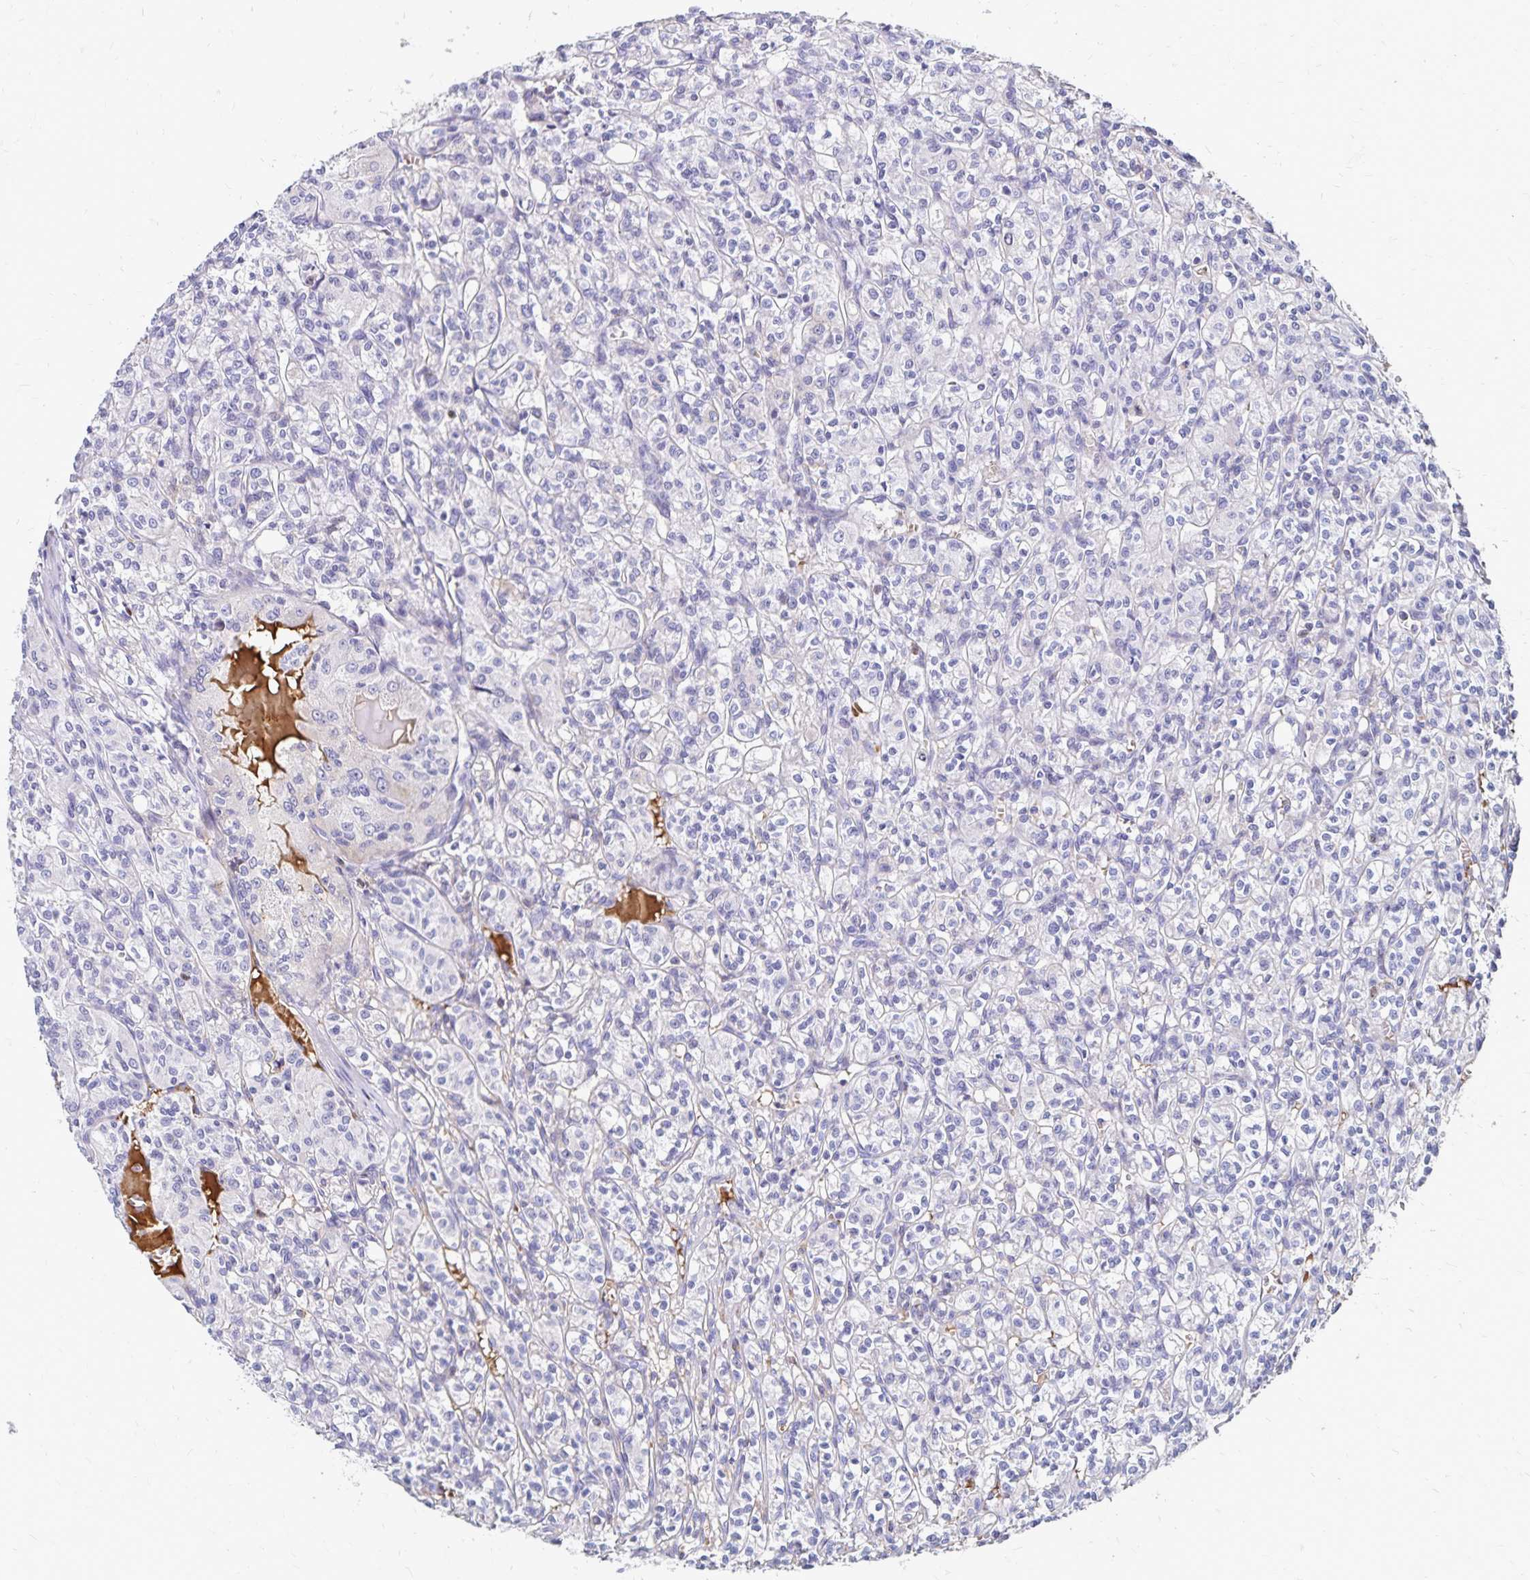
{"staining": {"intensity": "negative", "quantity": "none", "location": "none"}, "tissue": "renal cancer", "cell_type": "Tumor cells", "image_type": "cancer", "snomed": [{"axis": "morphology", "description": "Adenocarcinoma, NOS"}, {"axis": "topography", "description": "Kidney"}], "caption": "Renal cancer (adenocarcinoma) was stained to show a protein in brown. There is no significant staining in tumor cells.", "gene": "NECAP1", "patient": {"sex": "male", "age": 36}}